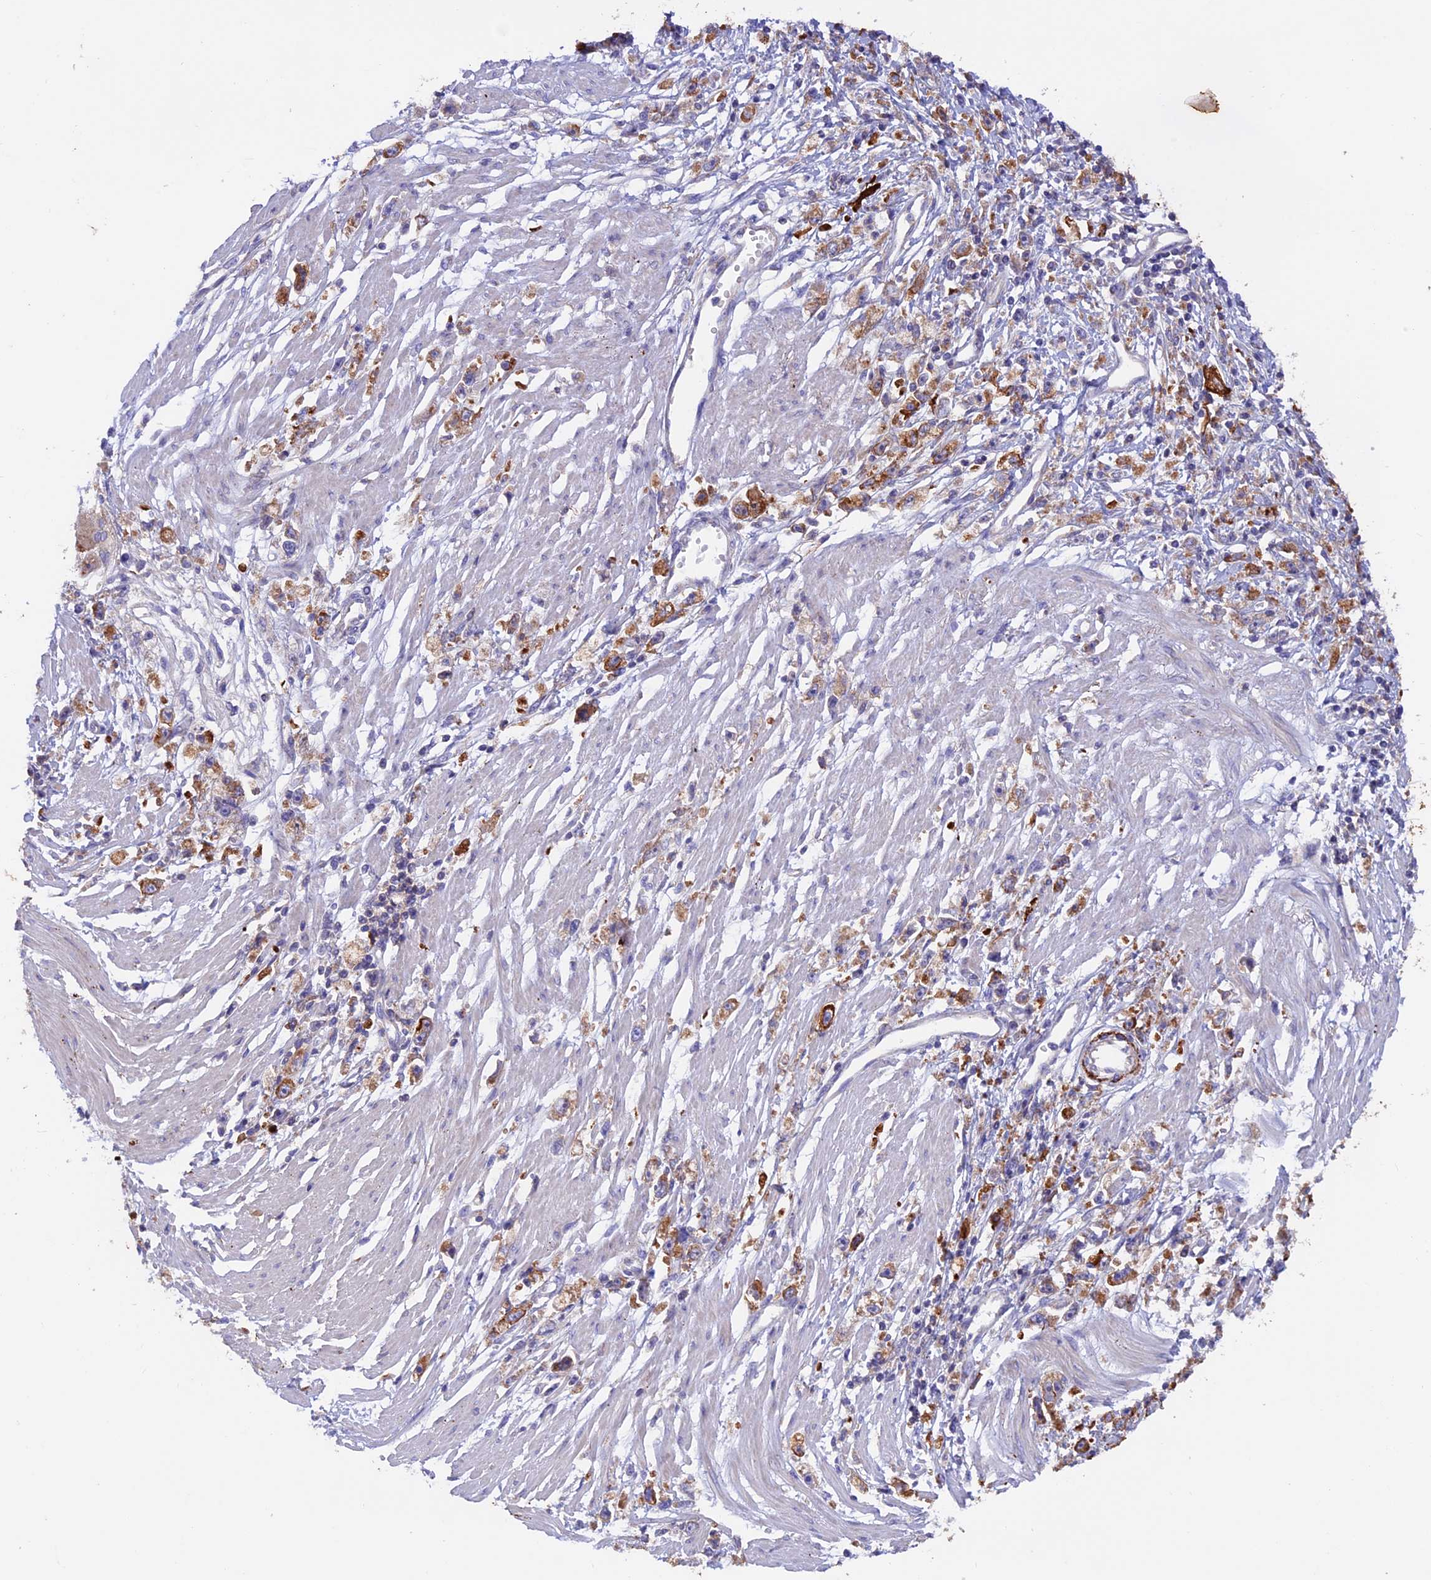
{"staining": {"intensity": "moderate", "quantity": ">75%", "location": "cytoplasmic/membranous"}, "tissue": "stomach cancer", "cell_type": "Tumor cells", "image_type": "cancer", "snomed": [{"axis": "morphology", "description": "Adenocarcinoma, NOS"}, {"axis": "topography", "description": "Stomach"}], "caption": "Protein expression analysis of human stomach cancer (adenocarcinoma) reveals moderate cytoplasmic/membranous staining in approximately >75% of tumor cells. (DAB IHC, brown staining for protein, blue staining for nuclei).", "gene": "PTPN9", "patient": {"sex": "female", "age": 59}}